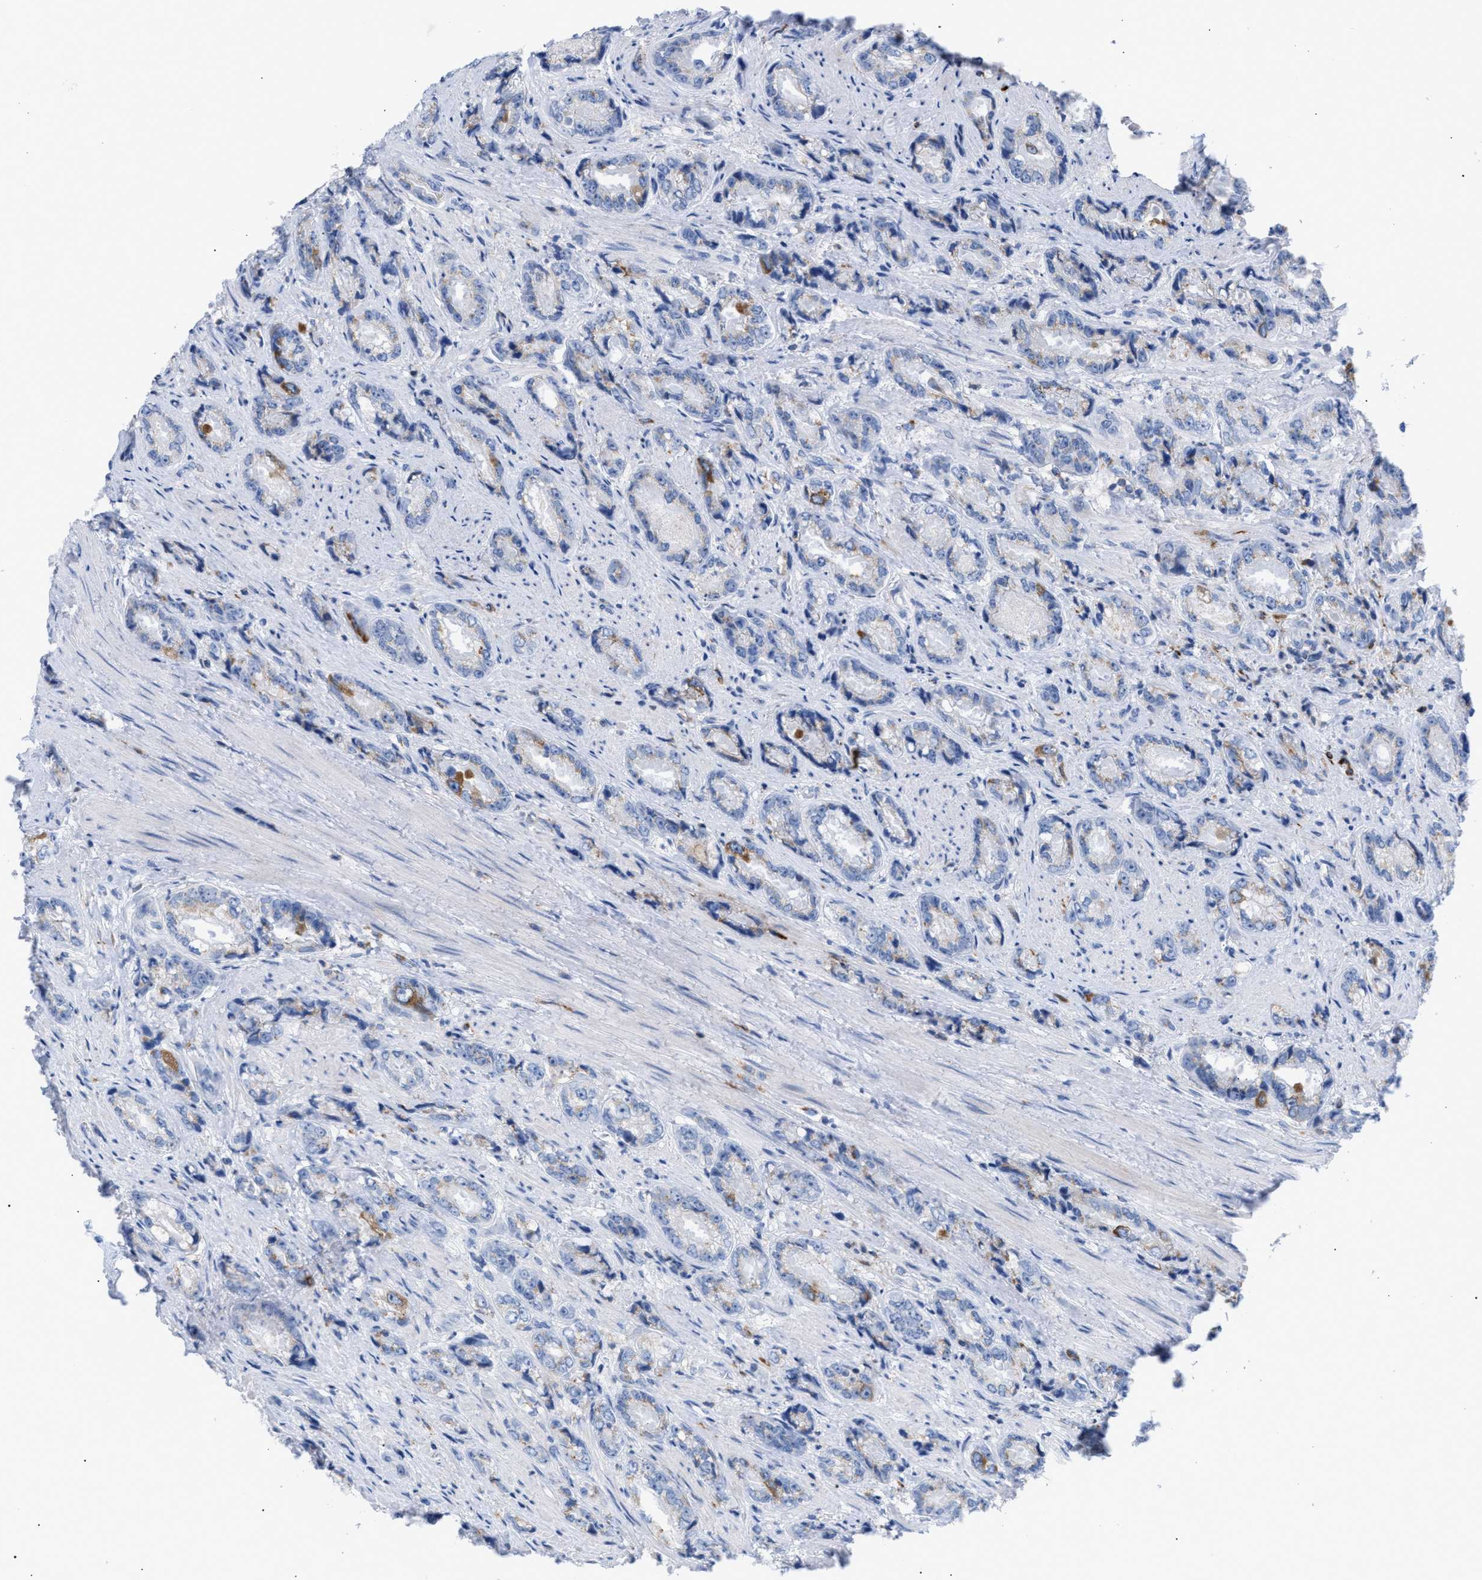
{"staining": {"intensity": "moderate", "quantity": "<25%", "location": "cytoplasmic/membranous"}, "tissue": "prostate cancer", "cell_type": "Tumor cells", "image_type": "cancer", "snomed": [{"axis": "morphology", "description": "Adenocarcinoma, High grade"}, {"axis": "topography", "description": "Prostate"}], "caption": "Approximately <25% of tumor cells in human prostate cancer (high-grade adenocarcinoma) exhibit moderate cytoplasmic/membranous protein positivity as visualized by brown immunohistochemical staining.", "gene": "TACC3", "patient": {"sex": "male", "age": 61}}